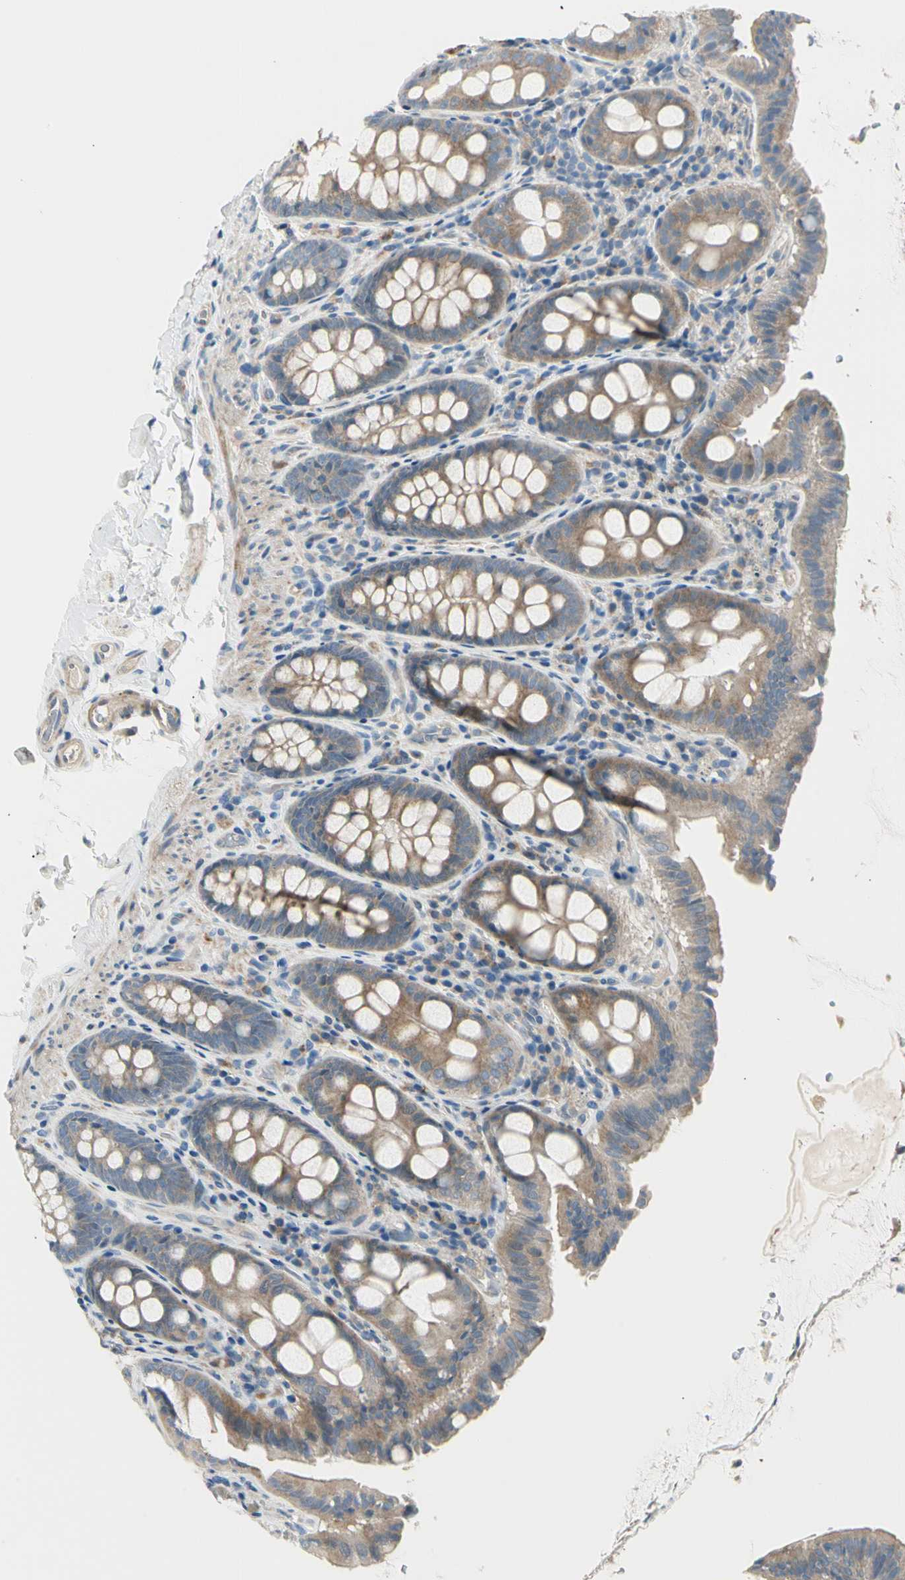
{"staining": {"intensity": "weak", "quantity": ">75%", "location": "cytoplasmic/membranous"}, "tissue": "colon", "cell_type": "Endothelial cells", "image_type": "normal", "snomed": [{"axis": "morphology", "description": "Normal tissue, NOS"}, {"axis": "topography", "description": "Colon"}], "caption": "Immunohistochemical staining of unremarkable colon demonstrates >75% levels of weak cytoplasmic/membranous protein expression in approximately >75% of endothelial cells. (IHC, brightfield microscopy, high magnification).", "gene": "ADGRA3", "patient": {"sex": "female", "age": 61}}